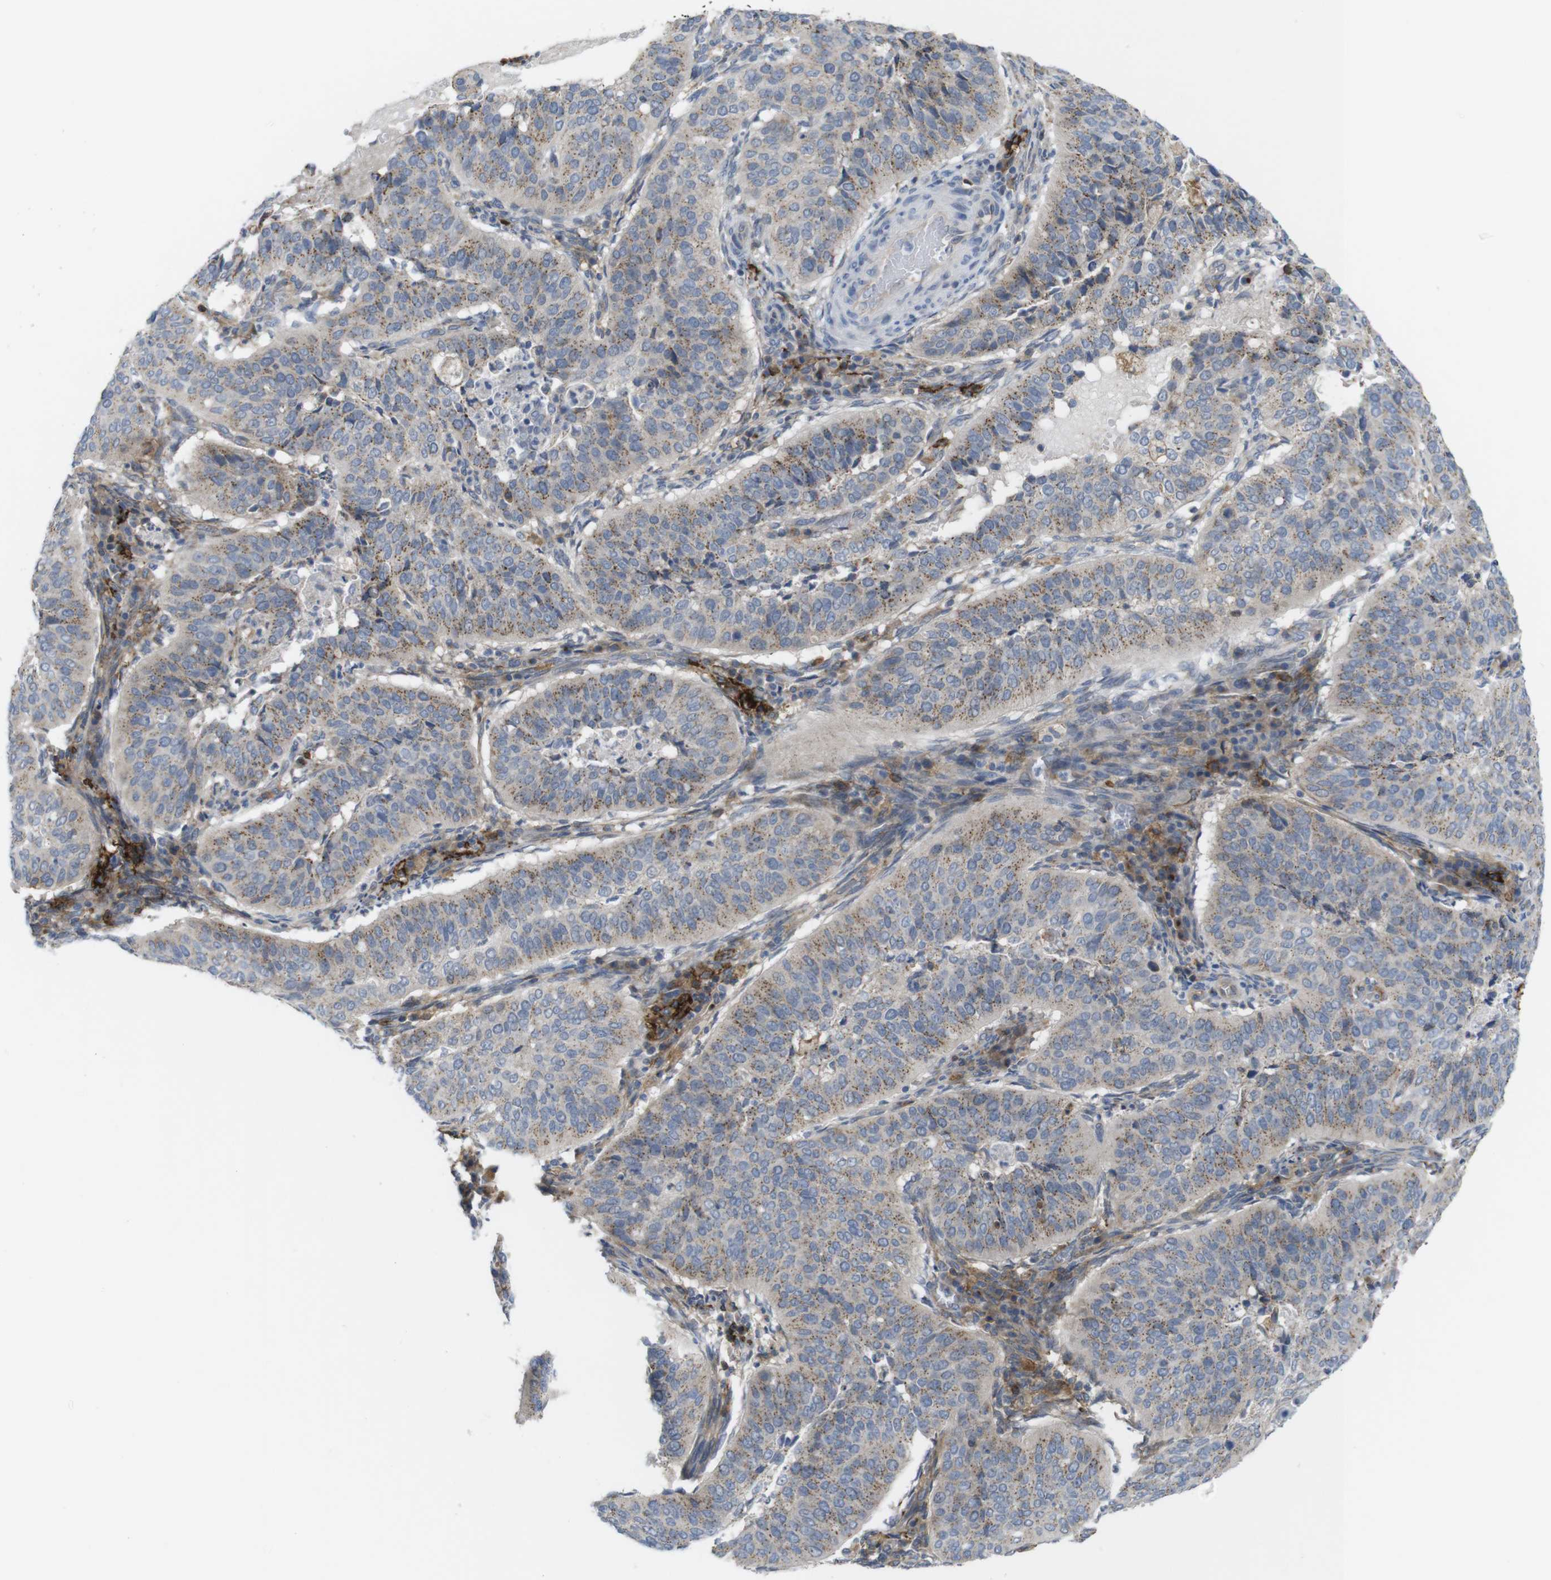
{"staining": {"intensity": "weak", "quantity": "<25%", "location": "cytoplasmic/membranous"}, "tissue": "cervical cancer", "cell_type": "Tumor cells", "image_type": "cancer", "snomed": [{"axis": "morphology", "description": "Normal tissue, NOS"}, {"axis": "morphology", "description": "Squamous cell carcinoma, NOS"}, {"axis": "topography", "description": "Cervix"}], "caption": "Tumor cells show no significant staining in cervical cancer.", "gene": "CCR6", "patient": {"sex": "female", "age": 39}}